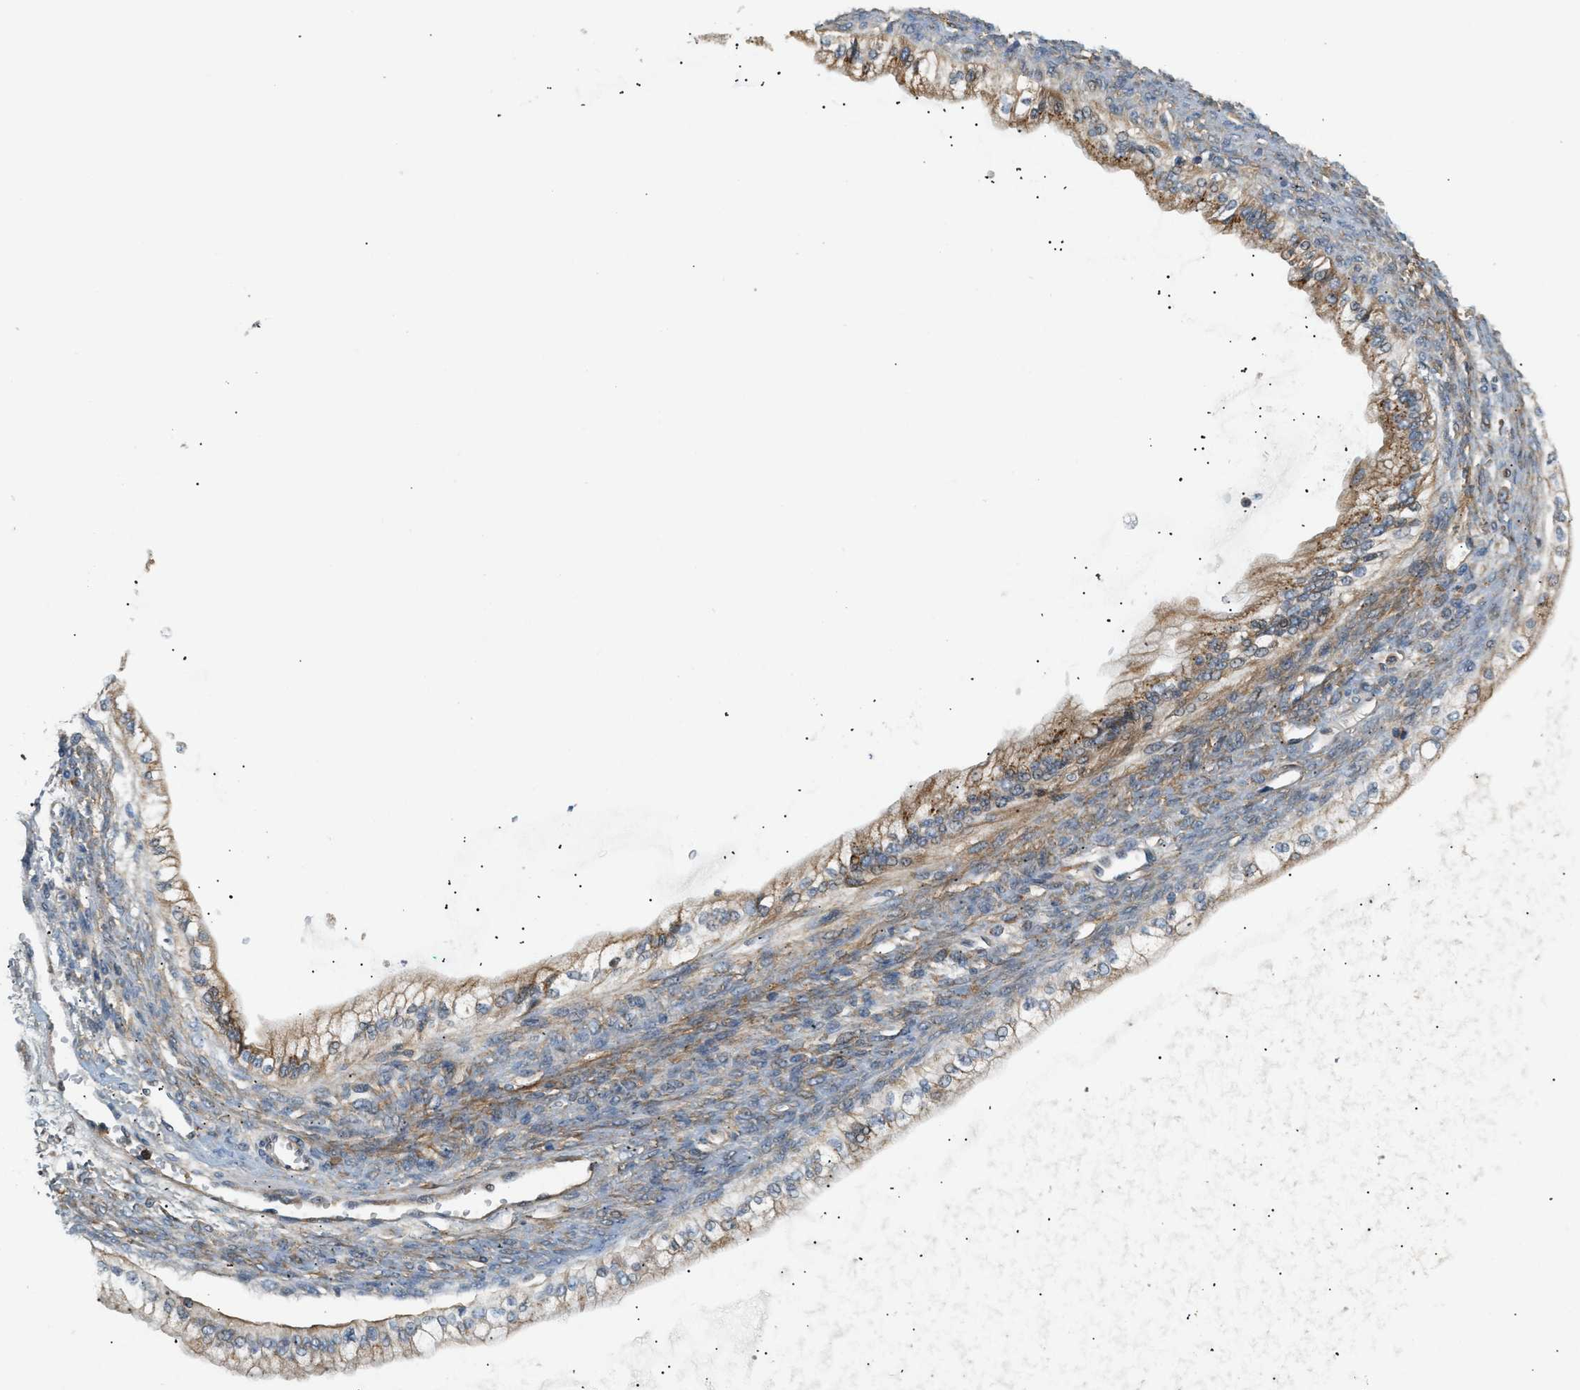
{"staining": {"intensity": "moderate", "quantity": "25%-75%", "location": "cytoplasmic/membranous"}, "tissue": "ovarian cancer", "cell_type": "Tumor cells", "image_type": "cancer", "snomed": [{"axis": "morphology", "description": "Cystadenocarcinoma, mucinous, NOS"}, {"axis": "topography", "description": "Ovary"}], "caption": "A brown stain shows moderate cytoplasmic/membranous expression of a protein in human mucinous cystadenocarcinoma (ovarian) tumor cells.", "gene": "FARS2", "patient": {"sex": "female", "age": 57}}